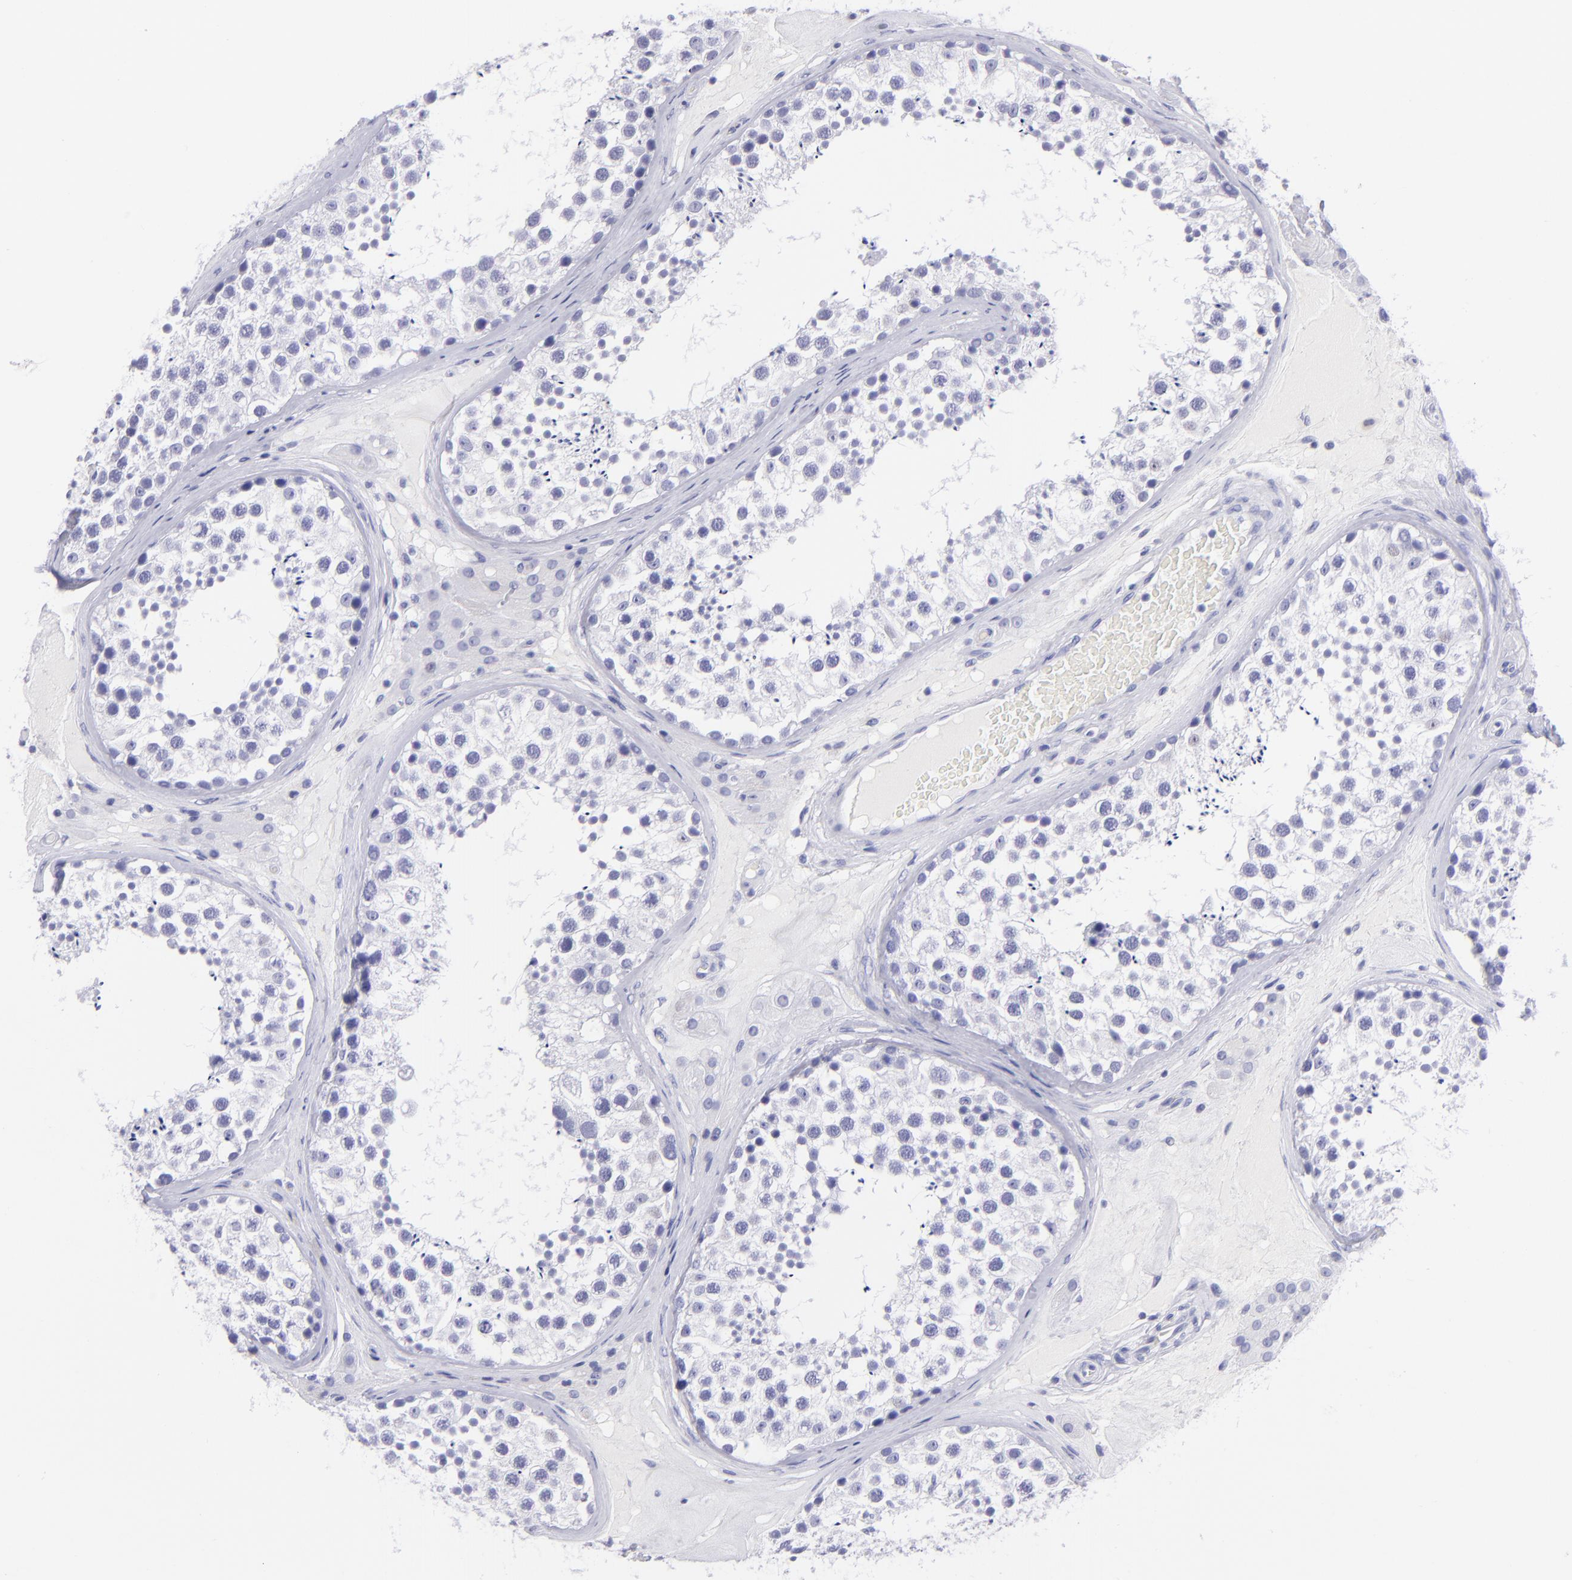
{"staining": {"intensity": "negative", "quantity": "none", "location": "none"}, "tissue": "testis", "cell_type": "Cells in seminiferous ducts", "image_type": "normal", "snomed": [{"axis": "morphology", "description": "Normal tissue, NOS"}, {"axis": "topography", "description": "Testis"}], "caption": "The photomicrograph exhibits no staining of cells in seminiferous ducts in benign testis. The staining was performed using DAB to visualize the protein expression in brown, while the nuclei were stained in blue with hematoxylin (Magnification: 20x).", "gene": "CNP", "patient": {"sex": "male", "age": 46}}